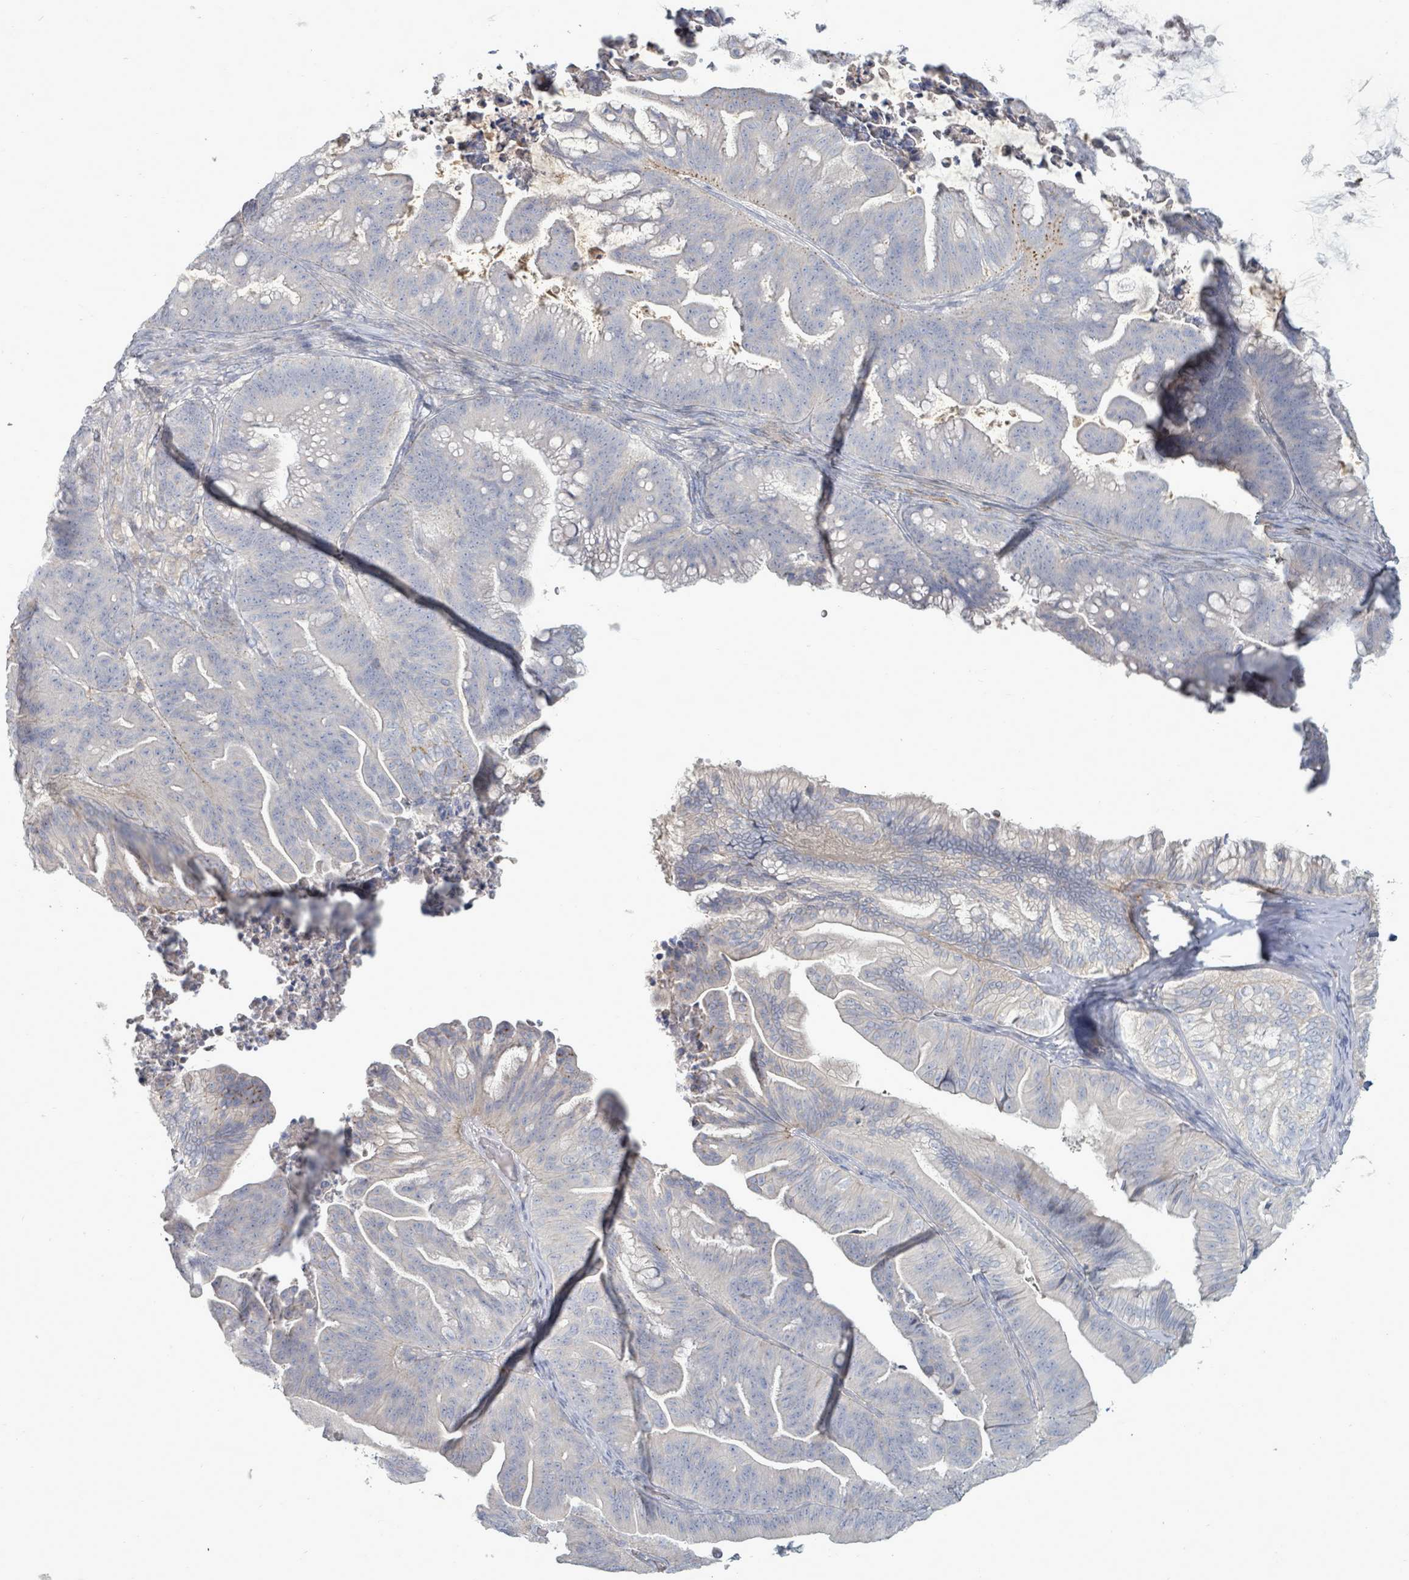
{"staining": {"intensity": "negative", "quantity": "none", "location": "none"}, "tissue": "ovarian cancer", "cell_type": "Tumor cells", "image_type": "cancer", "snomed": [{"axis": "morphology", "description": "Cystadenocarcinoma, mucinous, NOS"}, {"axis": "topography", "description": "Ovary"}], "caption": "Immunohistochemical staining of human ovarian cancer (mucinous cystadenocarcinoma) exhibits no significant expression in tumor cells.", "gene": "ARGFX", "patient": {"sex": "female", "age": 67}}